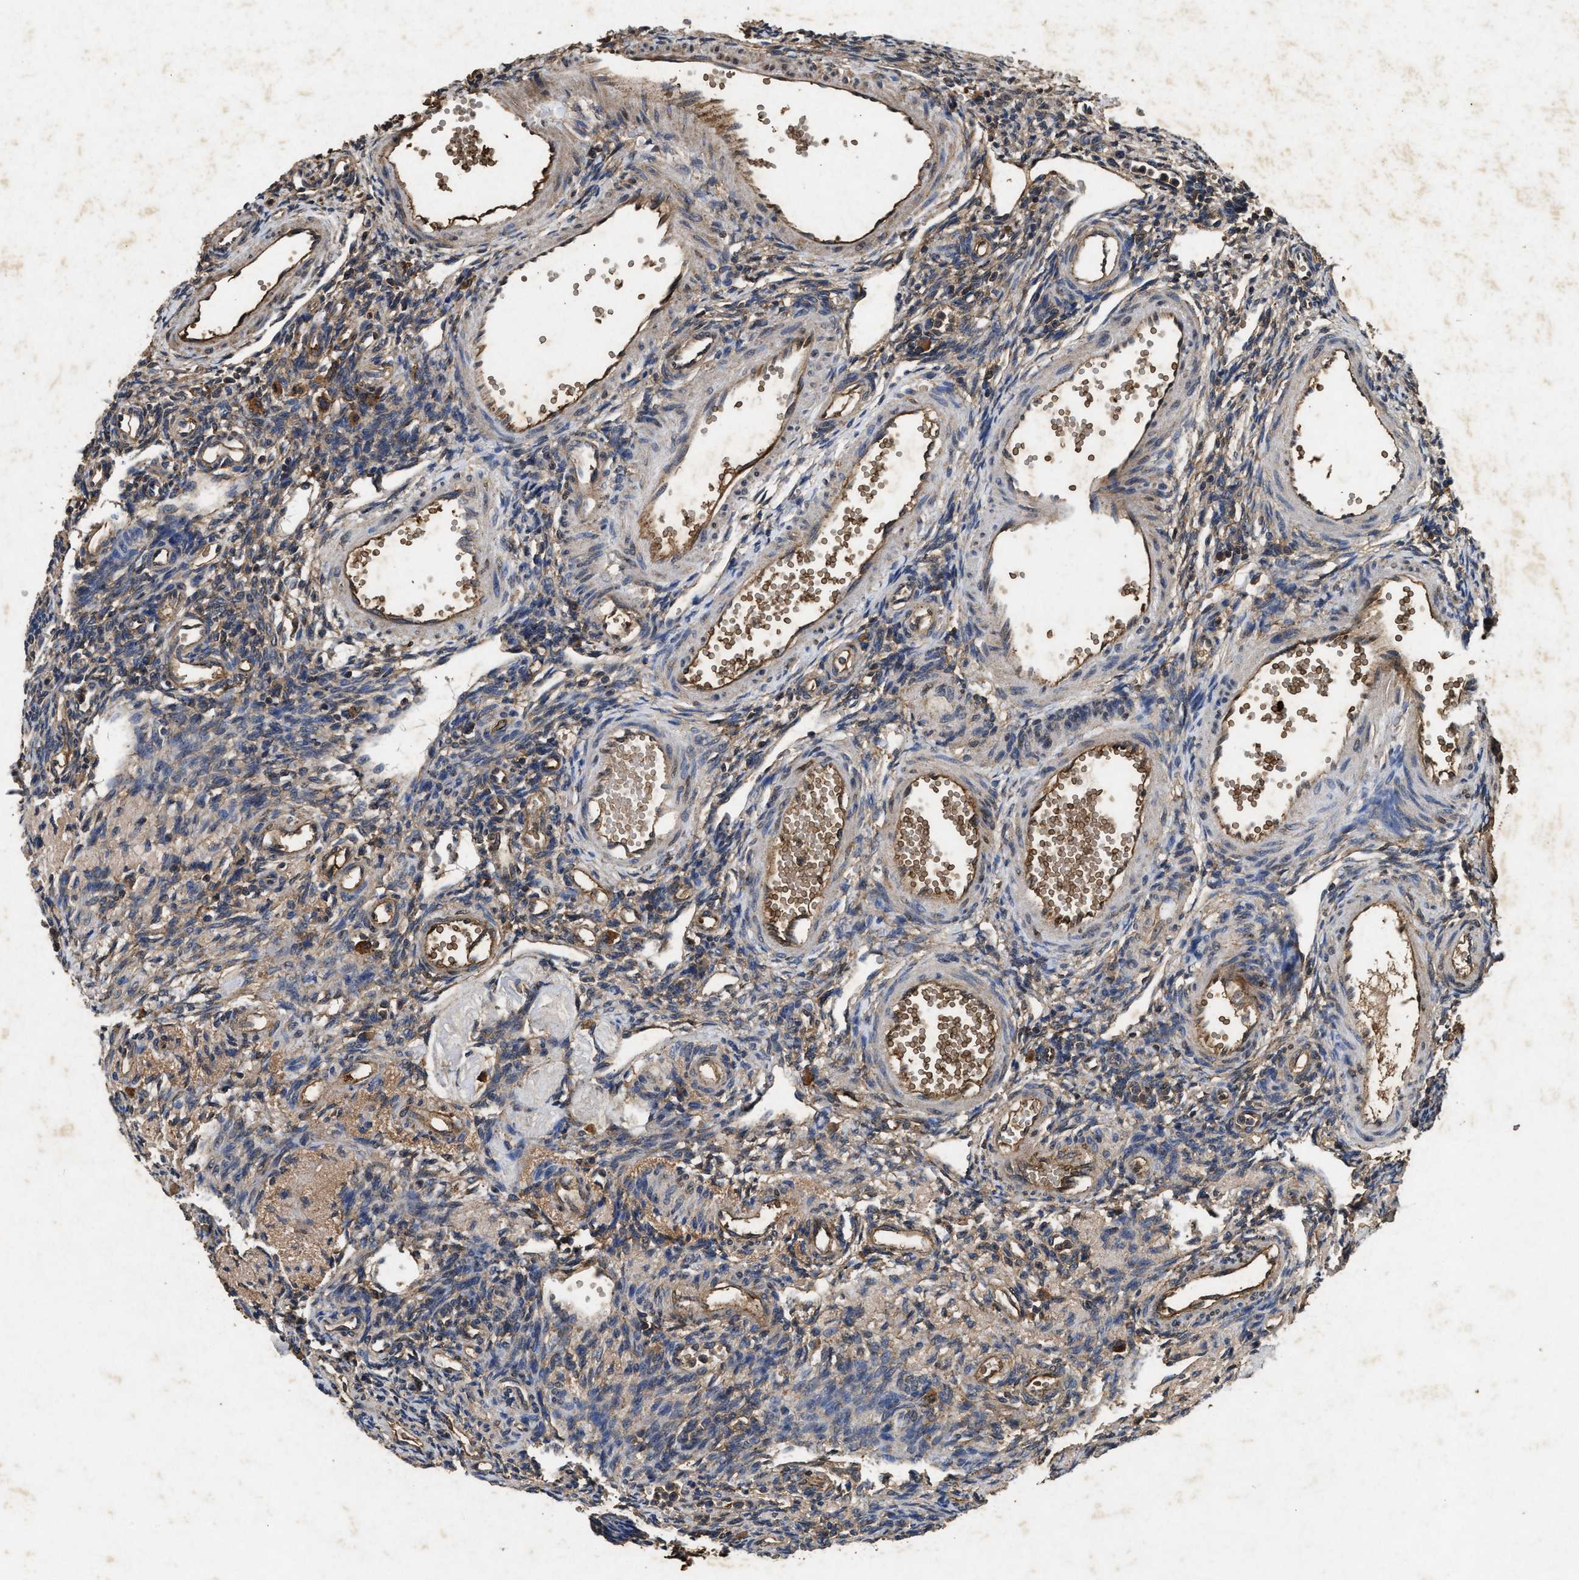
{"staining": {"intensity": "weak", "quantity": "<25%", "location": "cytoplasmic/membranous"}, "tissue": "ovary", "cell_type": "Follicle cells", "image_type": "normal", "snomed": [{"axis": "morphology", "description": "Normal tissue, NOS"}, {"axis": "topography", "description": "Ovary"}], "caption": "A histopathology image of ovary stained for a protein reveals no brown staining in follicle cells. Brightfield microscopy of IHC stained with DAB (3,3'-diaminobenzidine) (brown) and hematoxylin (blue), captured at high magnification.", "gene": "PDAP1", "patient": {"sex": "female", "age": 33}}